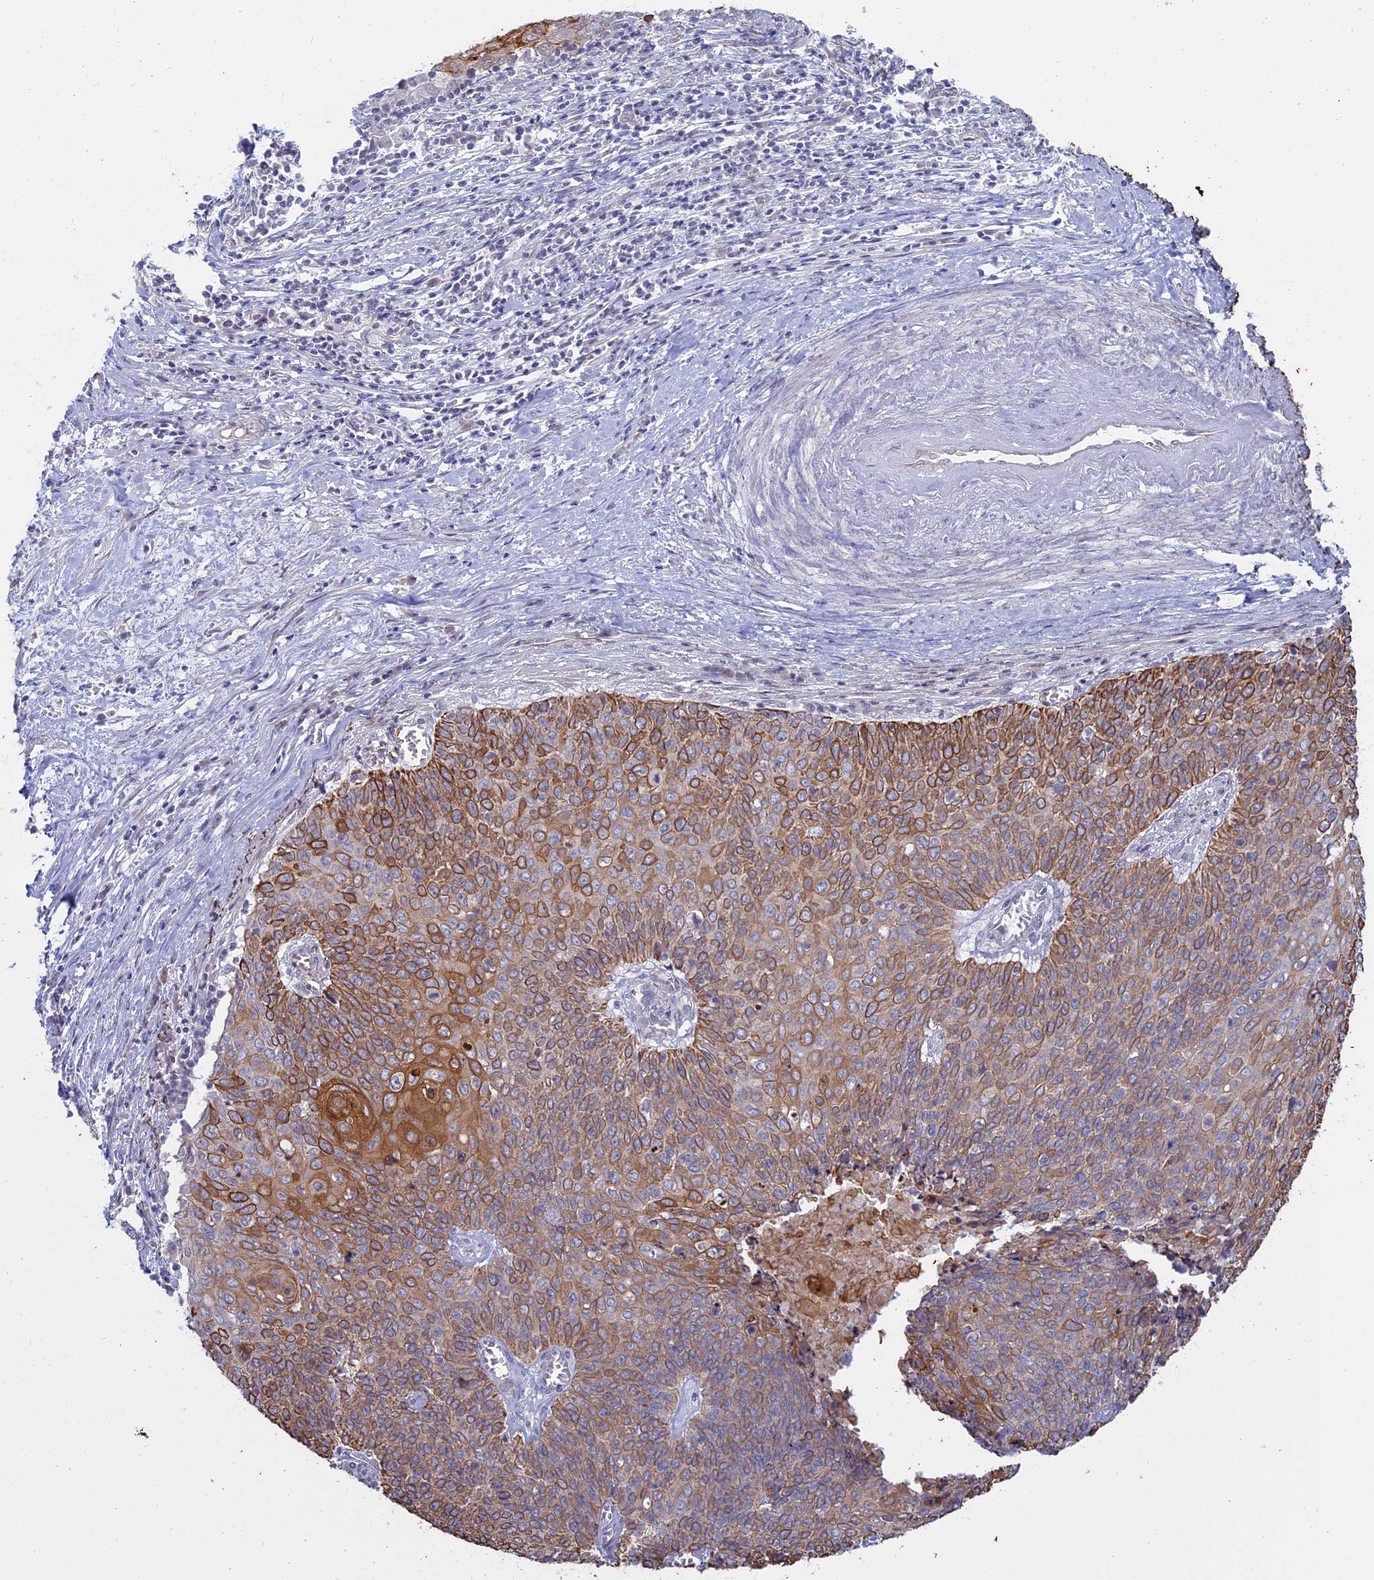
{"staining": {"intensity": "moderate", "quantity": ">75%", "location": "cytoplasmic/membranous"}, "tissue": "cervical cancer", "cell_type": "Tumor cells", "image_type": "cancer", "snomed": [{"axis": "morphology", "description": "Squamous cell carcinoma, NOS"}, {"axis": "topography", "description": "Cervix"}], "caption": "Moderate cytoplasmic/membranous protein positivity is identified in approximately >75% of tumor cells in squamous cell carcinoma (cervical).", "gene": "MYO5B", "patient": {"sex": "female", "age": 39}}